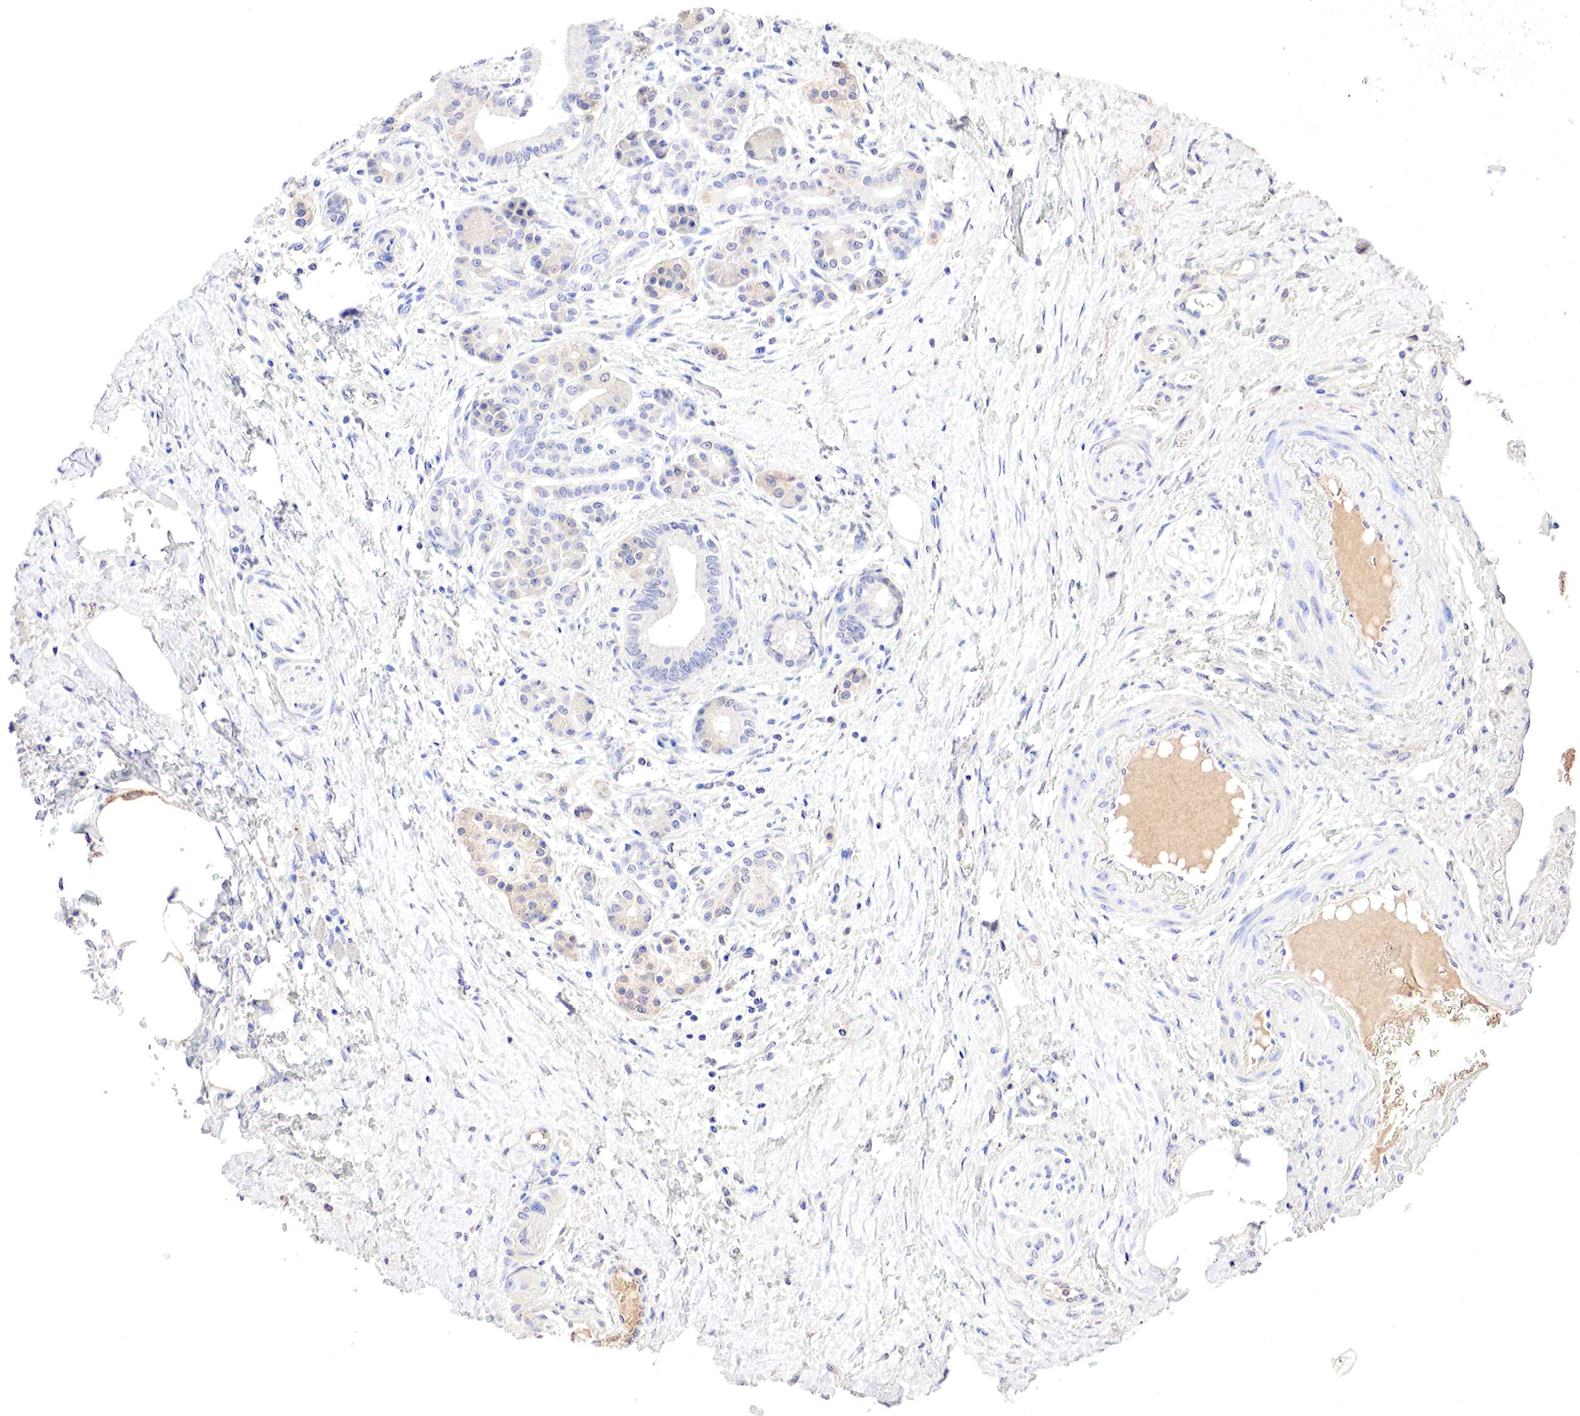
{"staining": {"intensity": "negative", "quantity": "none", "location": "none"}, "tissue": "pancreatic cancer", "cell_type": "Tumor cells", "image_type": "cancer", "snomed": [{"axis": "morphology", "description": "Adenocarcinoma, NOS"}, {"axis": "topography", "description": "Pancreas"}], "caption": "Histopathology image shows no protein positivity in tumor cells of pancreatic cancer tissue.", "gene": "GATA1", "patient": {"sex": "female", "age": 66}}